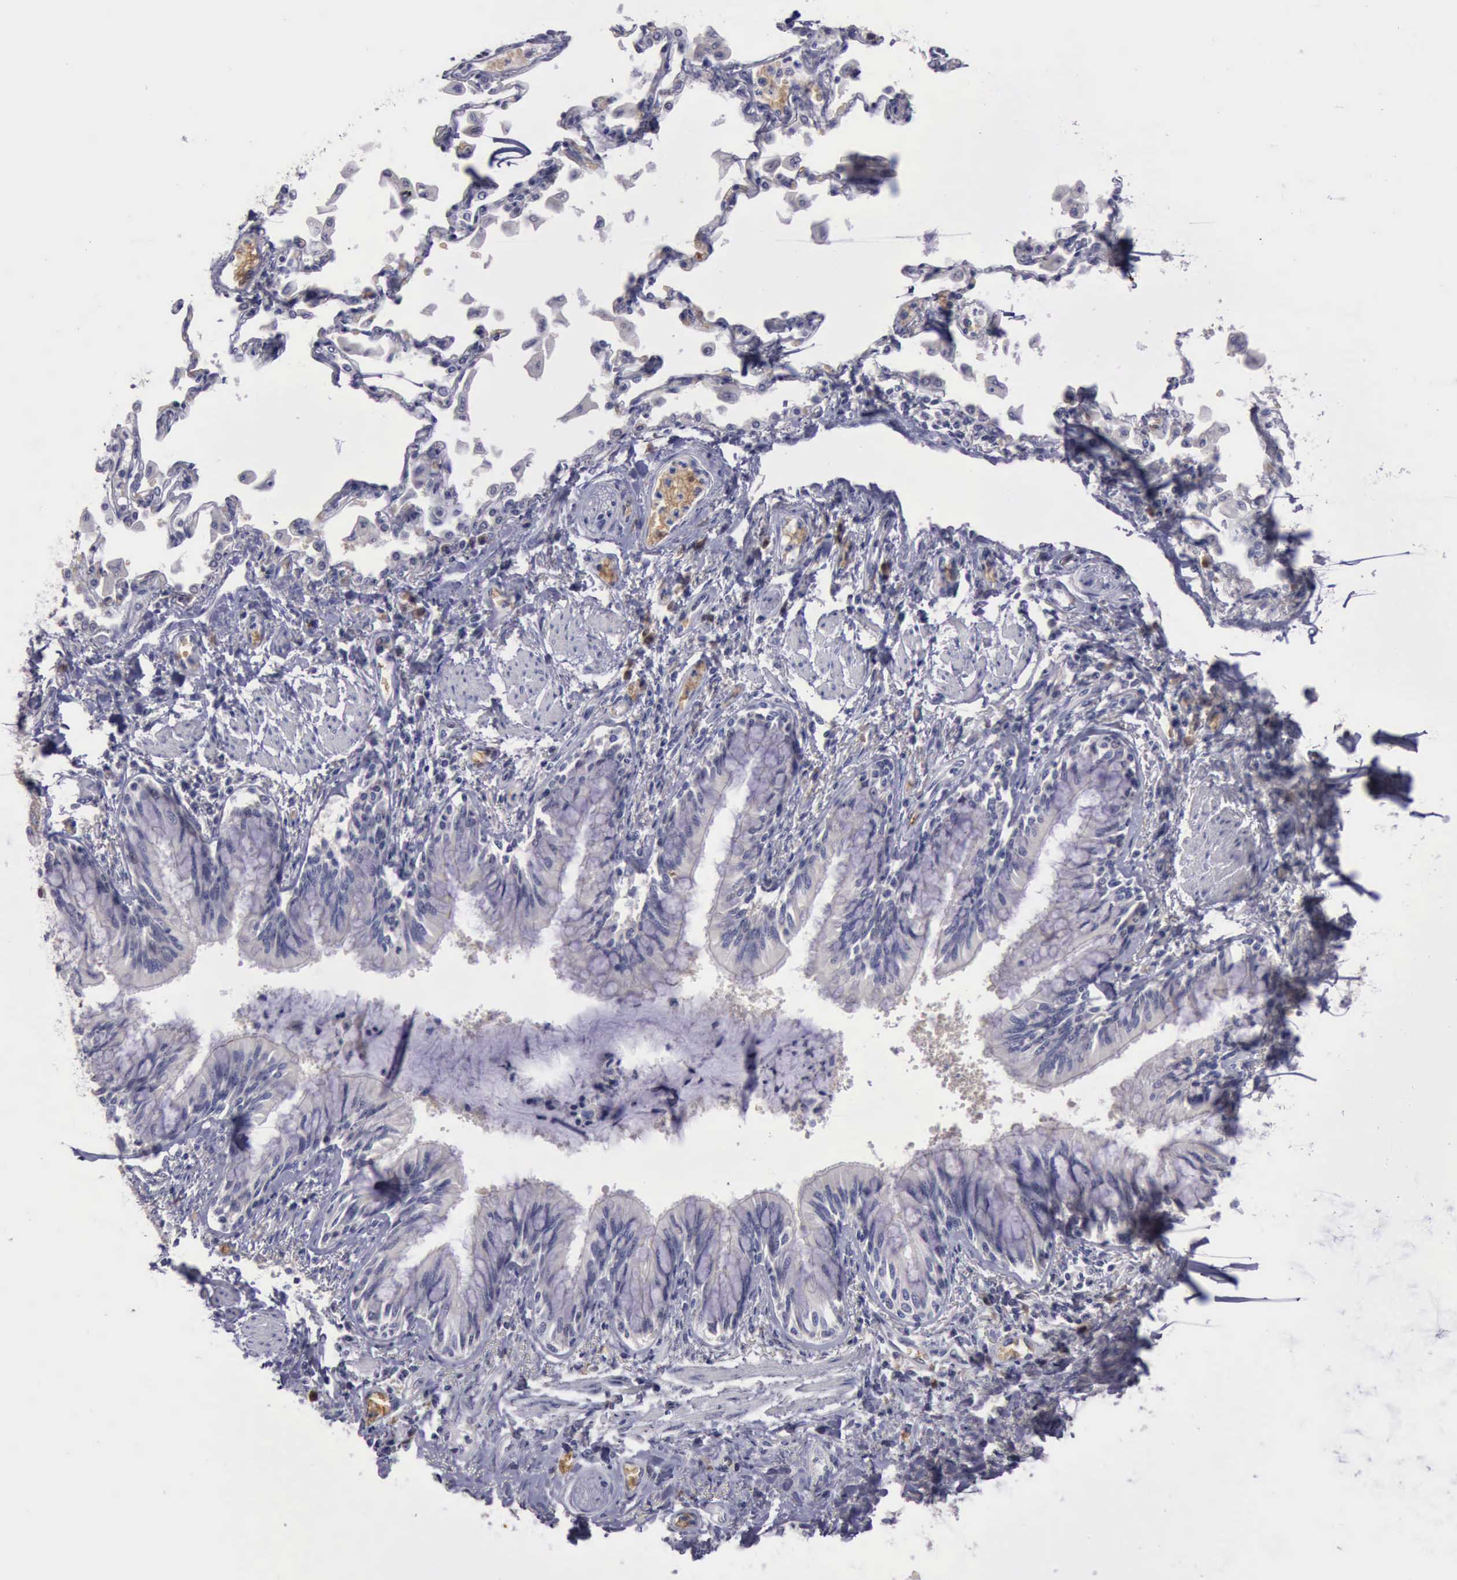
{"staining": {"intensity": "negative", "quantity": "none", "location": "none"}, "tissue": "adipose tissue", "cell_type": "Adipocytes", "image_type": "normal", "snomed": [{"axis": "morphology", "description": "Normal tissue, NOS"}, {"axis": "morphology", "description": "Adenocarcinoma, NOS"}, {"axis": "topography", "description": "Cartilage tissue"}, {"axis": "topography", "description": "Lung"}], "caption": "This histopathology image is of benign adipose tissue stained with immunohistochemistry to label a protein in brown with the nuclei are counter-stained blue. There is no positivity in adipocytes.", "gene": "CEP128", "patient": {"sex": "female", "age": 67}}